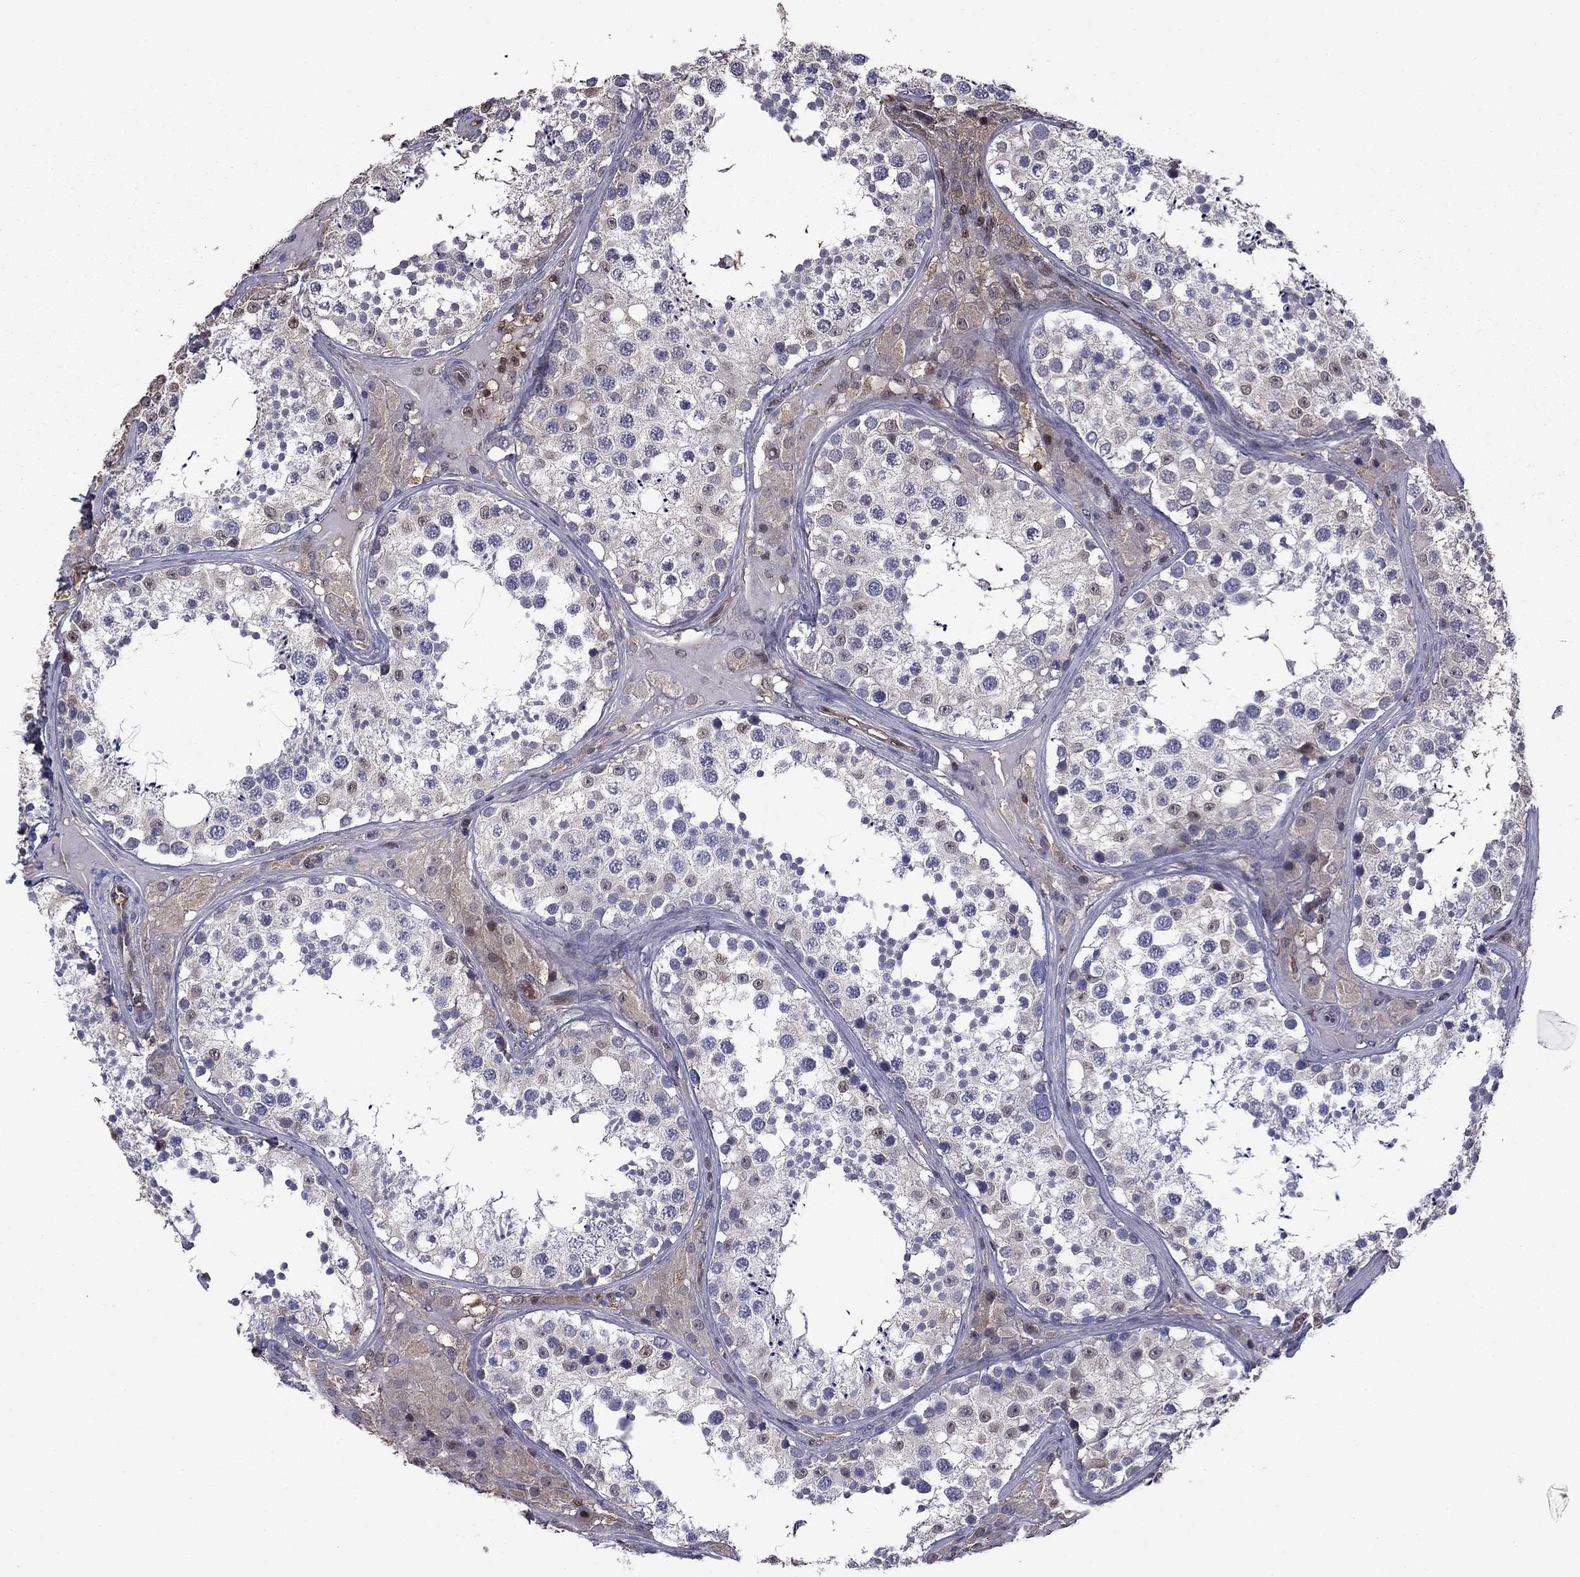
{"staining": {"intensity": "weak", "quantity": "<25%", "location": "nuclear"}, "tissue": "testis", "cell_type": "Cells in seminiferous ducts", "image_type": "normal", "snomed": [{"axis": "morphology", "description": "Normal tissue, NOS"}, {"axis": "topography", "description": "Testis"}], "caption": "Immunohistochemistry (IHC) of normal testis displays no positivity in cells in seminiferous ducts. (DAB (3,3'-diaminobenzidine) immunohistochemistry, high magnification).", "gene": "APPBP2", "patient": {"sex": "male", "age": 34}}